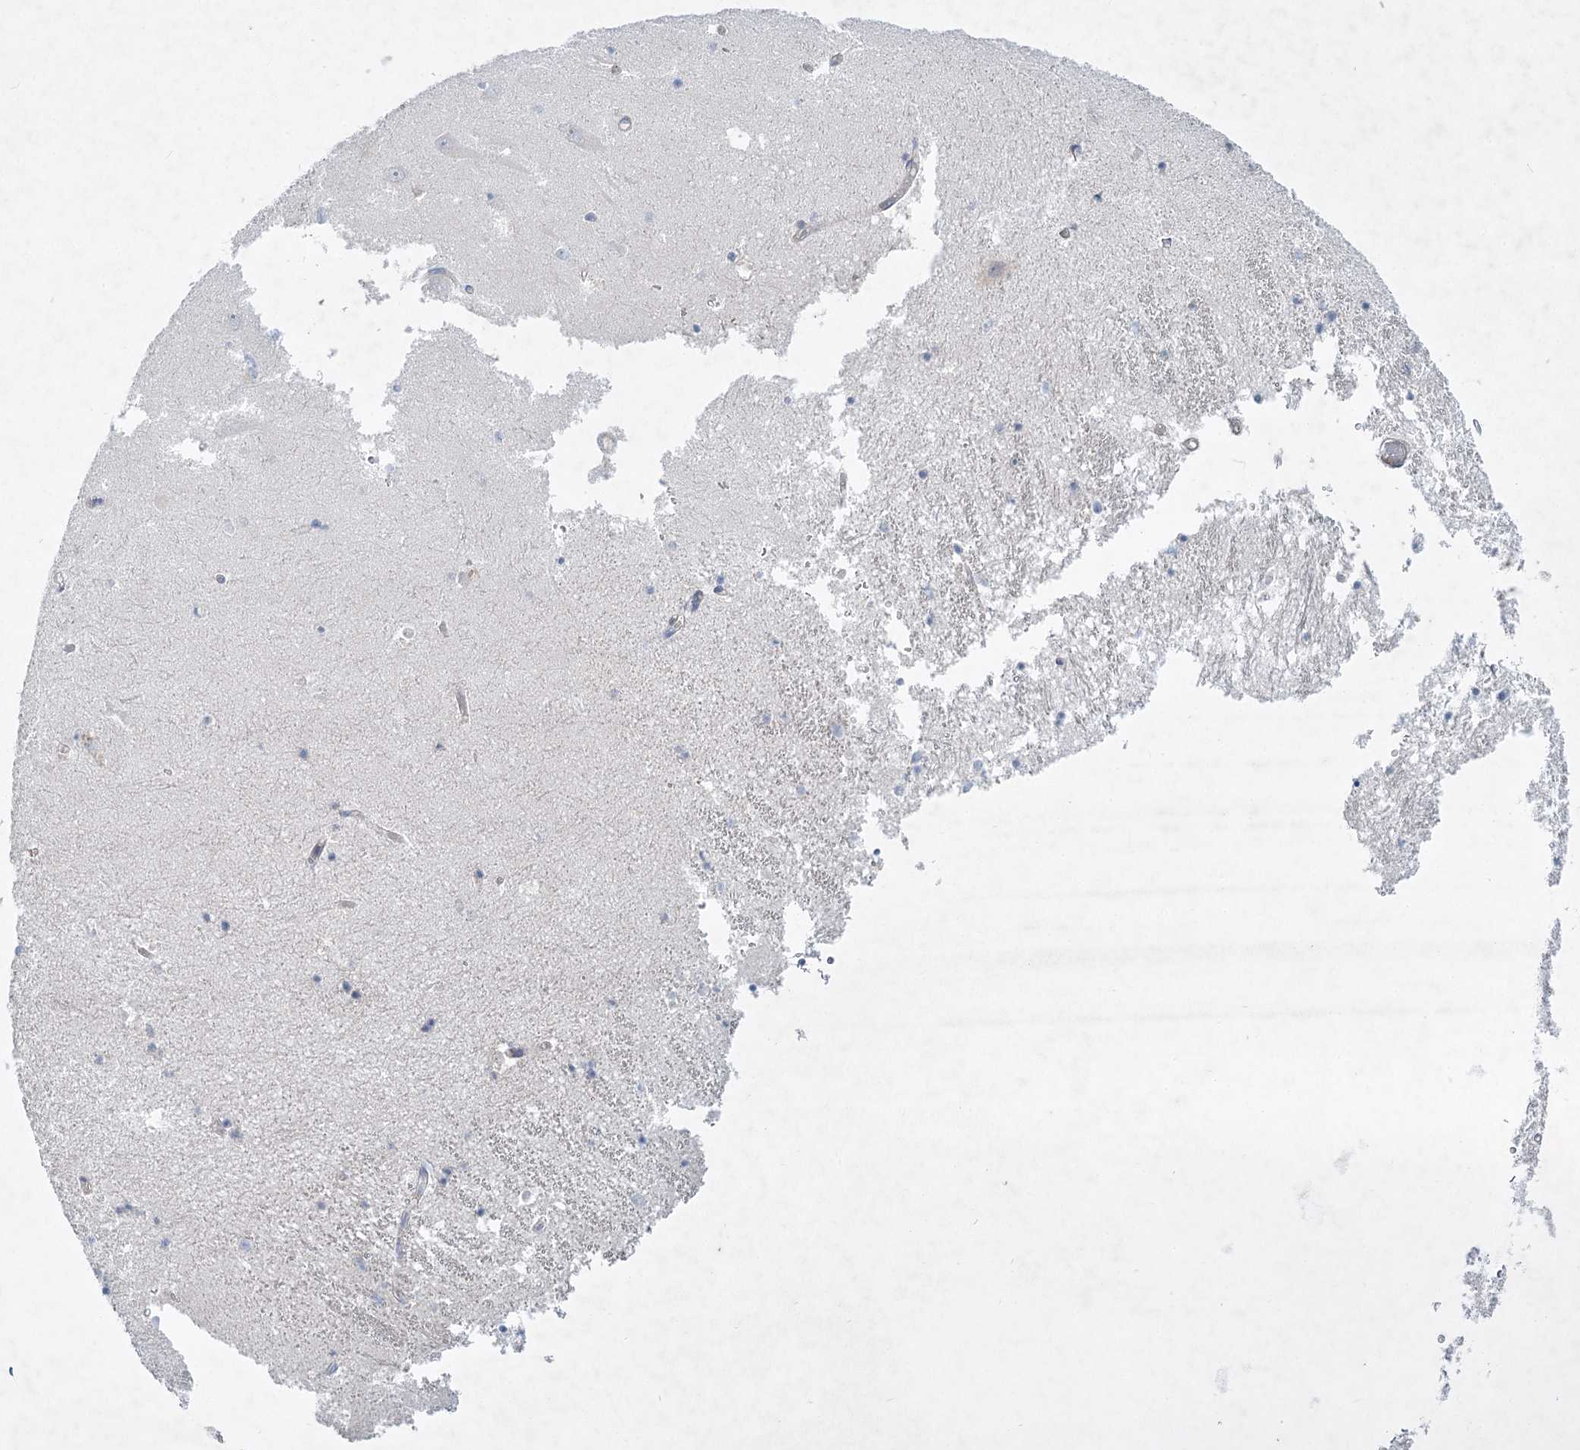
{"staining": {"intensity": "negative", "quantity": "none", "location": "none"}, "tissue": "hippocampus", "cell_type": "Glial cells", "image_type": "normal", "snomed": [{"axis": "morphology", "description": "Normal tissue, NOS"}, {"axis": "topography", "description": "Hippocampus"}], "caption": "DAB immunohistochemical staining of normal hippocampus demonstrates no significant staining in glial cells. Nuclei are stained in blue.", "gene": "AAMDC", "patient": {"sex": "male", "age": 70}}